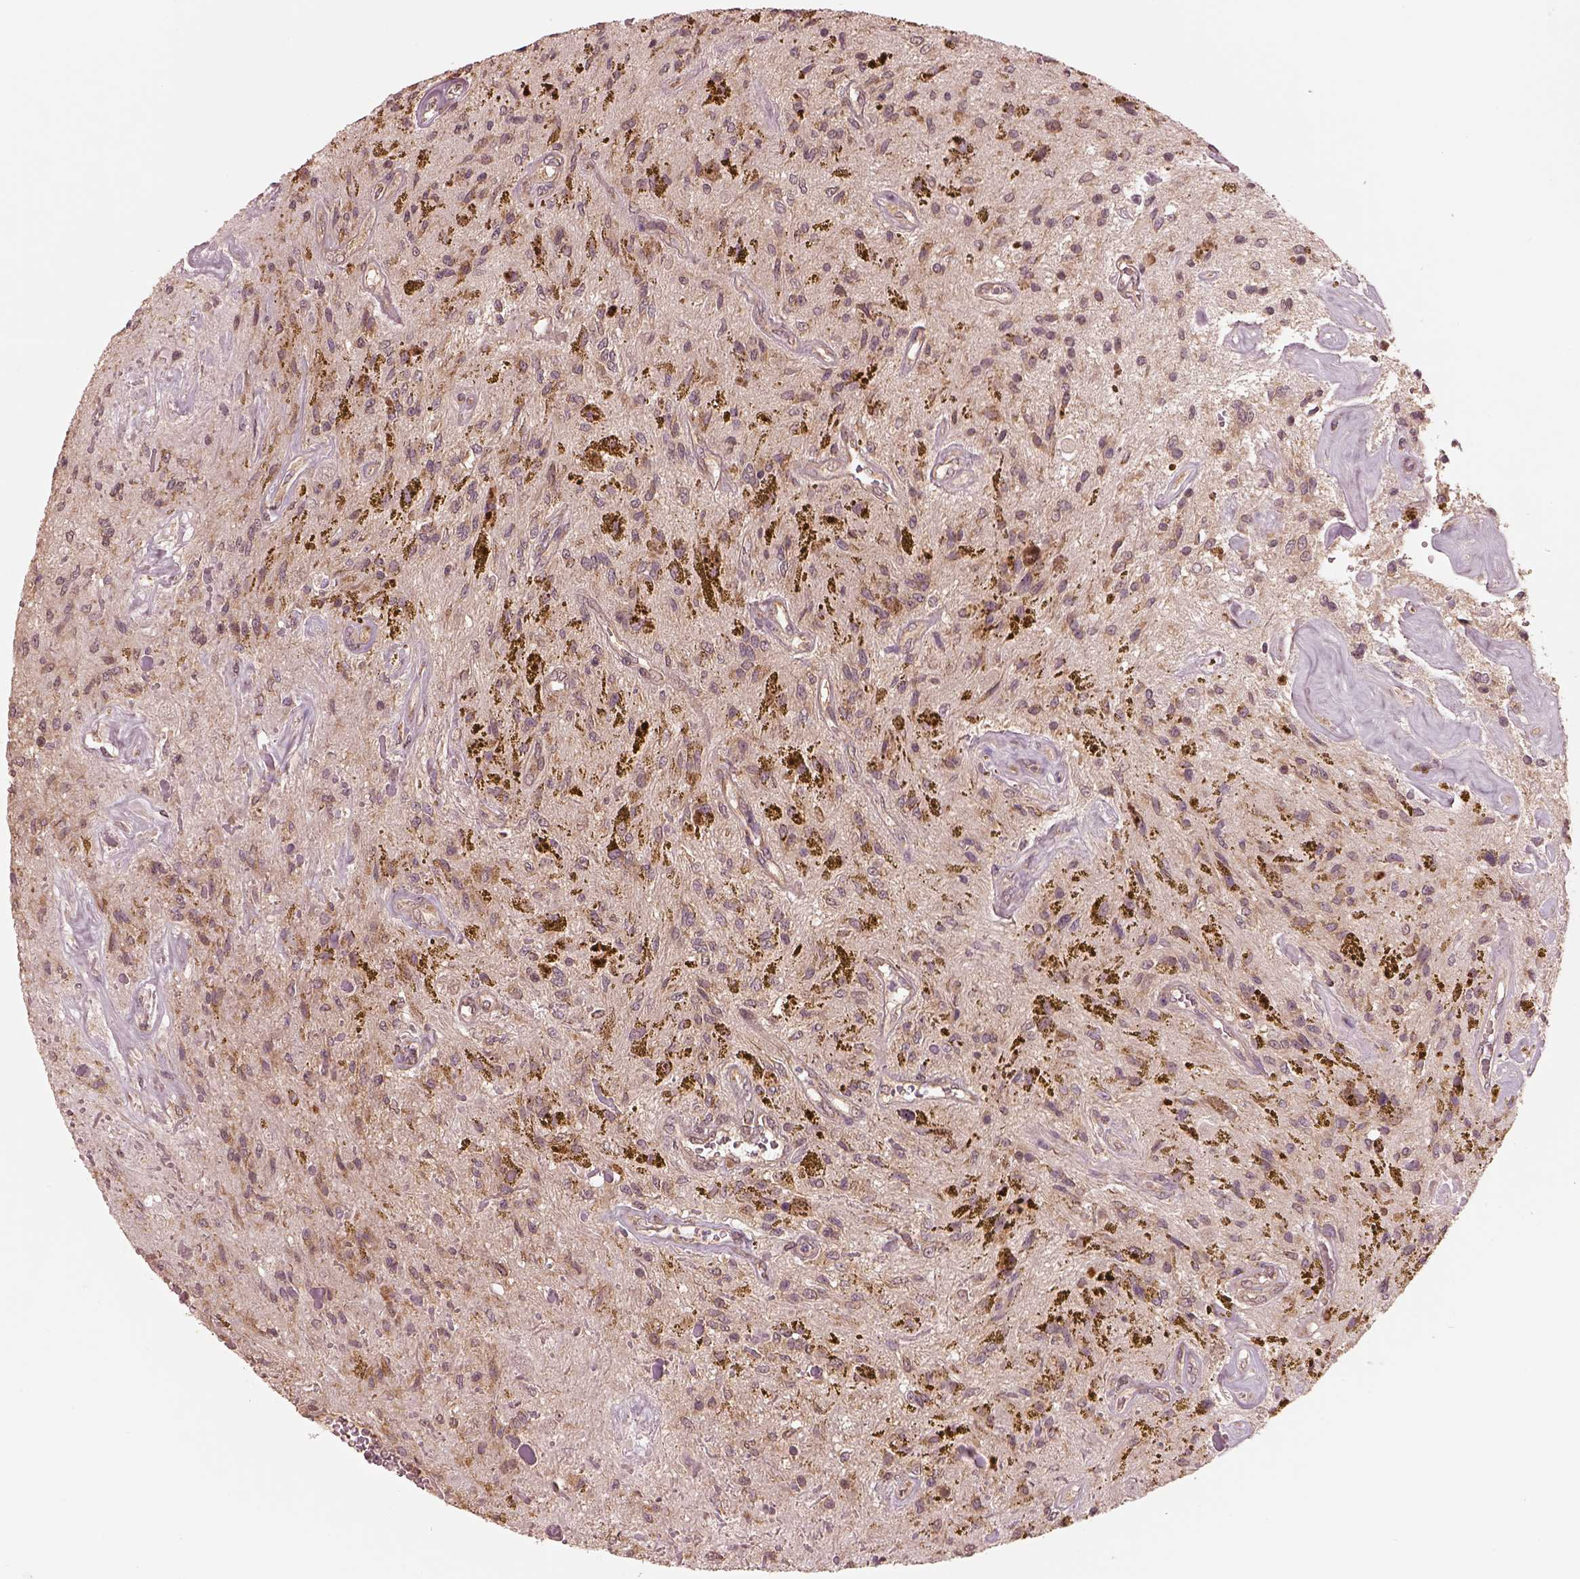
{"staining": {"intensity": "weak", "quantity": ">75%", "location": "cytoplasmic/membranous"}, "tissue": "glioma", "cell_type": "Tumor cells", "image_type": "cancer", "snomed": [{"axis": "morphology", "description": "Glioma, malignant, Low grade"}, {"axis": "topography", "description": "Cerebellum"}], "caption": "A brown stain labels weak cytoplasmic/membranous positivity of a protein in human glioma tumor cells.", "gene": "RPS5", "patient": {"sex": "female", "age": 14}}